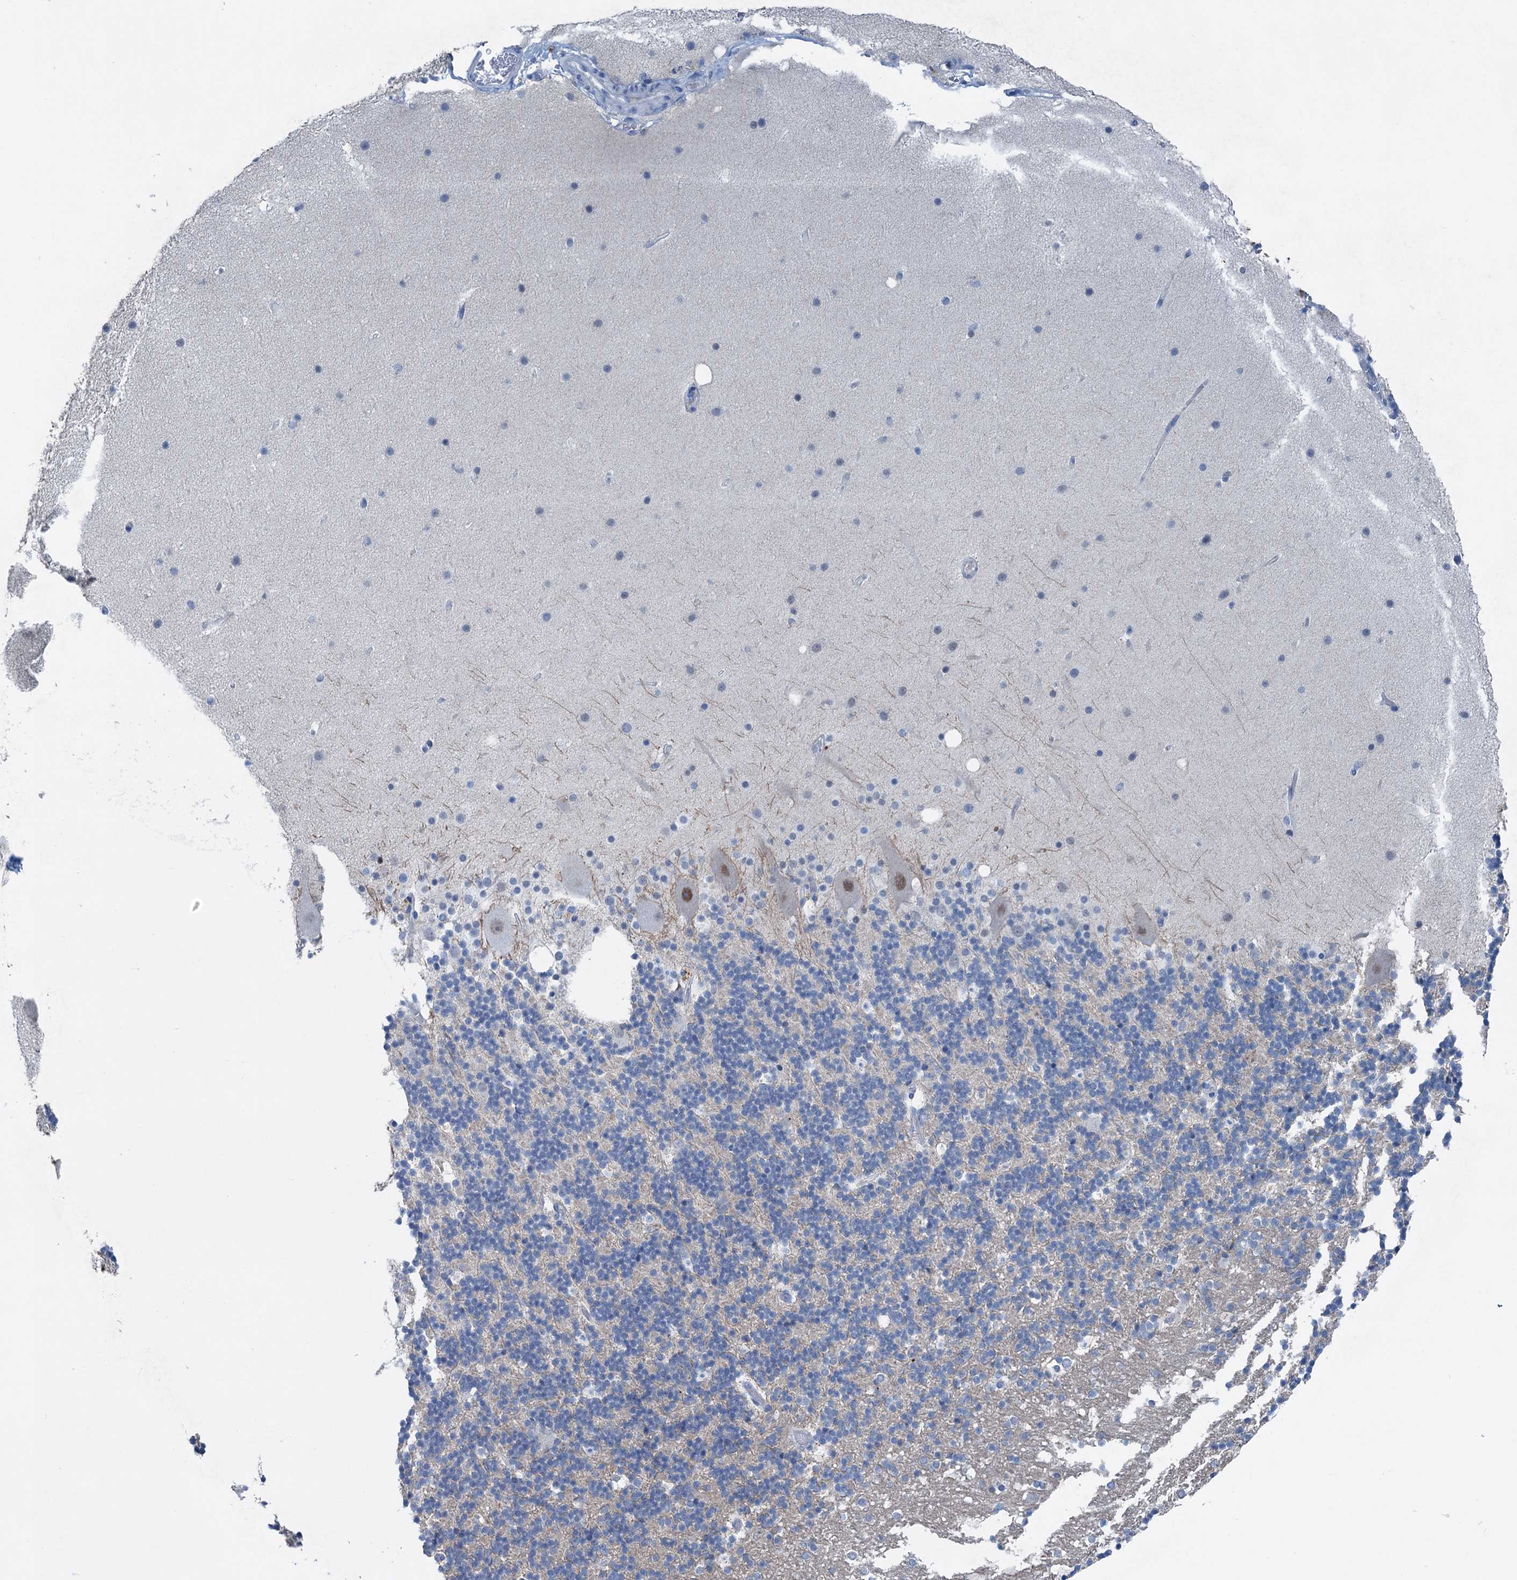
{"staining": {"intensity": "negative", "quantity": "none", "location": "none"}, "tissue": "cerebellum", "cell_type": "Cells in granular layer", "image_type": "normal", "snomed": [{"axis": "morphology", "description": "Normal tissue, NOS"}, {"axis": "topography", "description": "Cerebellum"}], "caption": "IHC photomicrograph of normal cerebellum stained for a protein (brown), which displays no positivity in cells in granular layer. (DAB immunohistochemistry (IHC), high magnification).", "gene": "ELP4", "patient": {"sex": "male", "age": 57}}